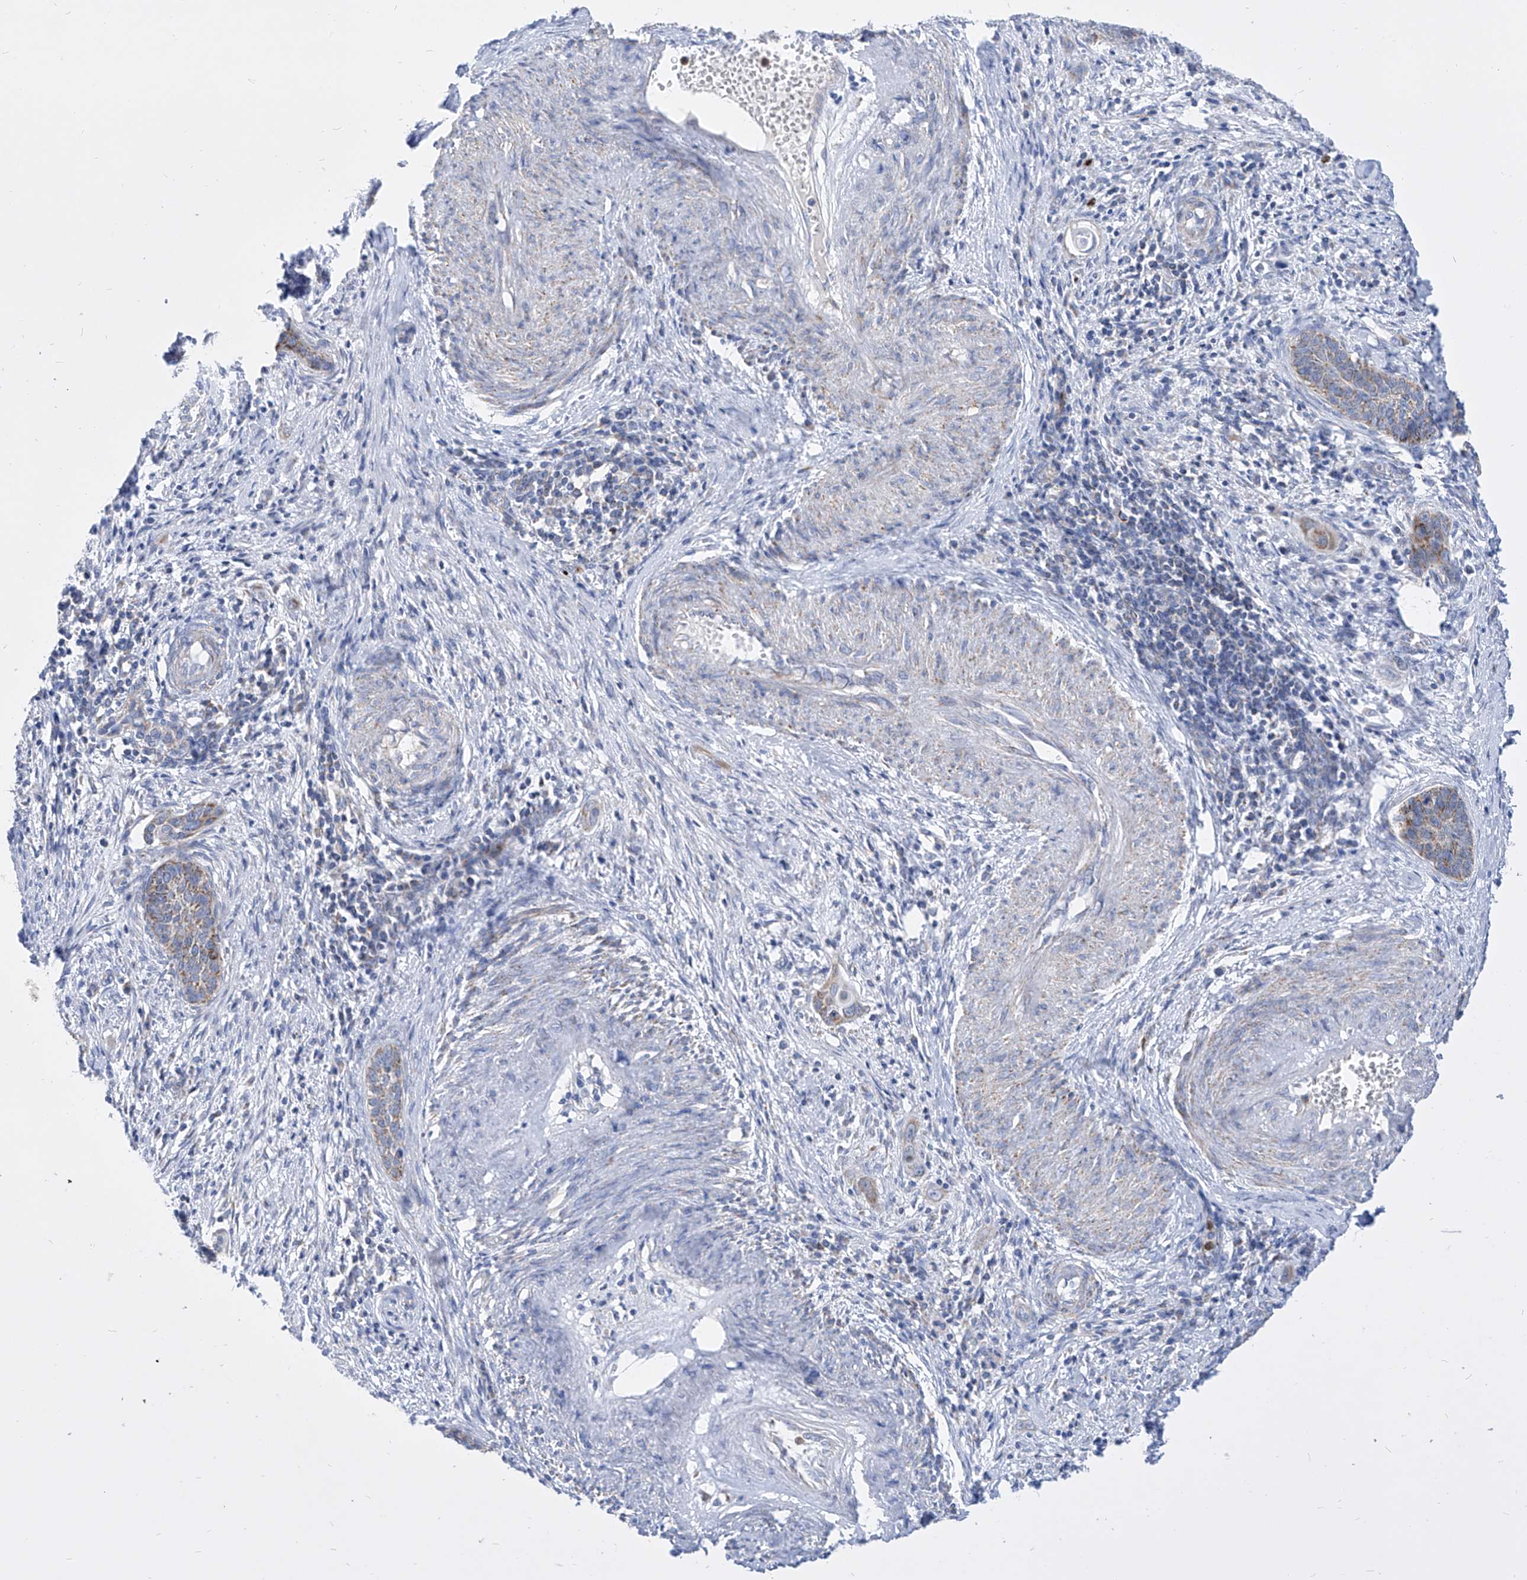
{"staining": {"intensity": "moderate", "quantity": ">75%", "location": "cytoplasmic/membranous"}, "tissue": "cervical cancer", "cell_type": "Tumor cells", "image_type": "cancer", "snomed": [{"axis": "morphology", "description": "Squamous cell carcinoma, NOS"}, {"axis": "topography", "description": "Cervix"}], "caption": "Cervical squamous cell carcinoma was stained to show a protein in brown. There is medium levels of moderate cytoplasmic/membranous positivity in about >75% of tumor cells.", "gene": "COQ3", "patient": {"sex": "female", "age": 33}}